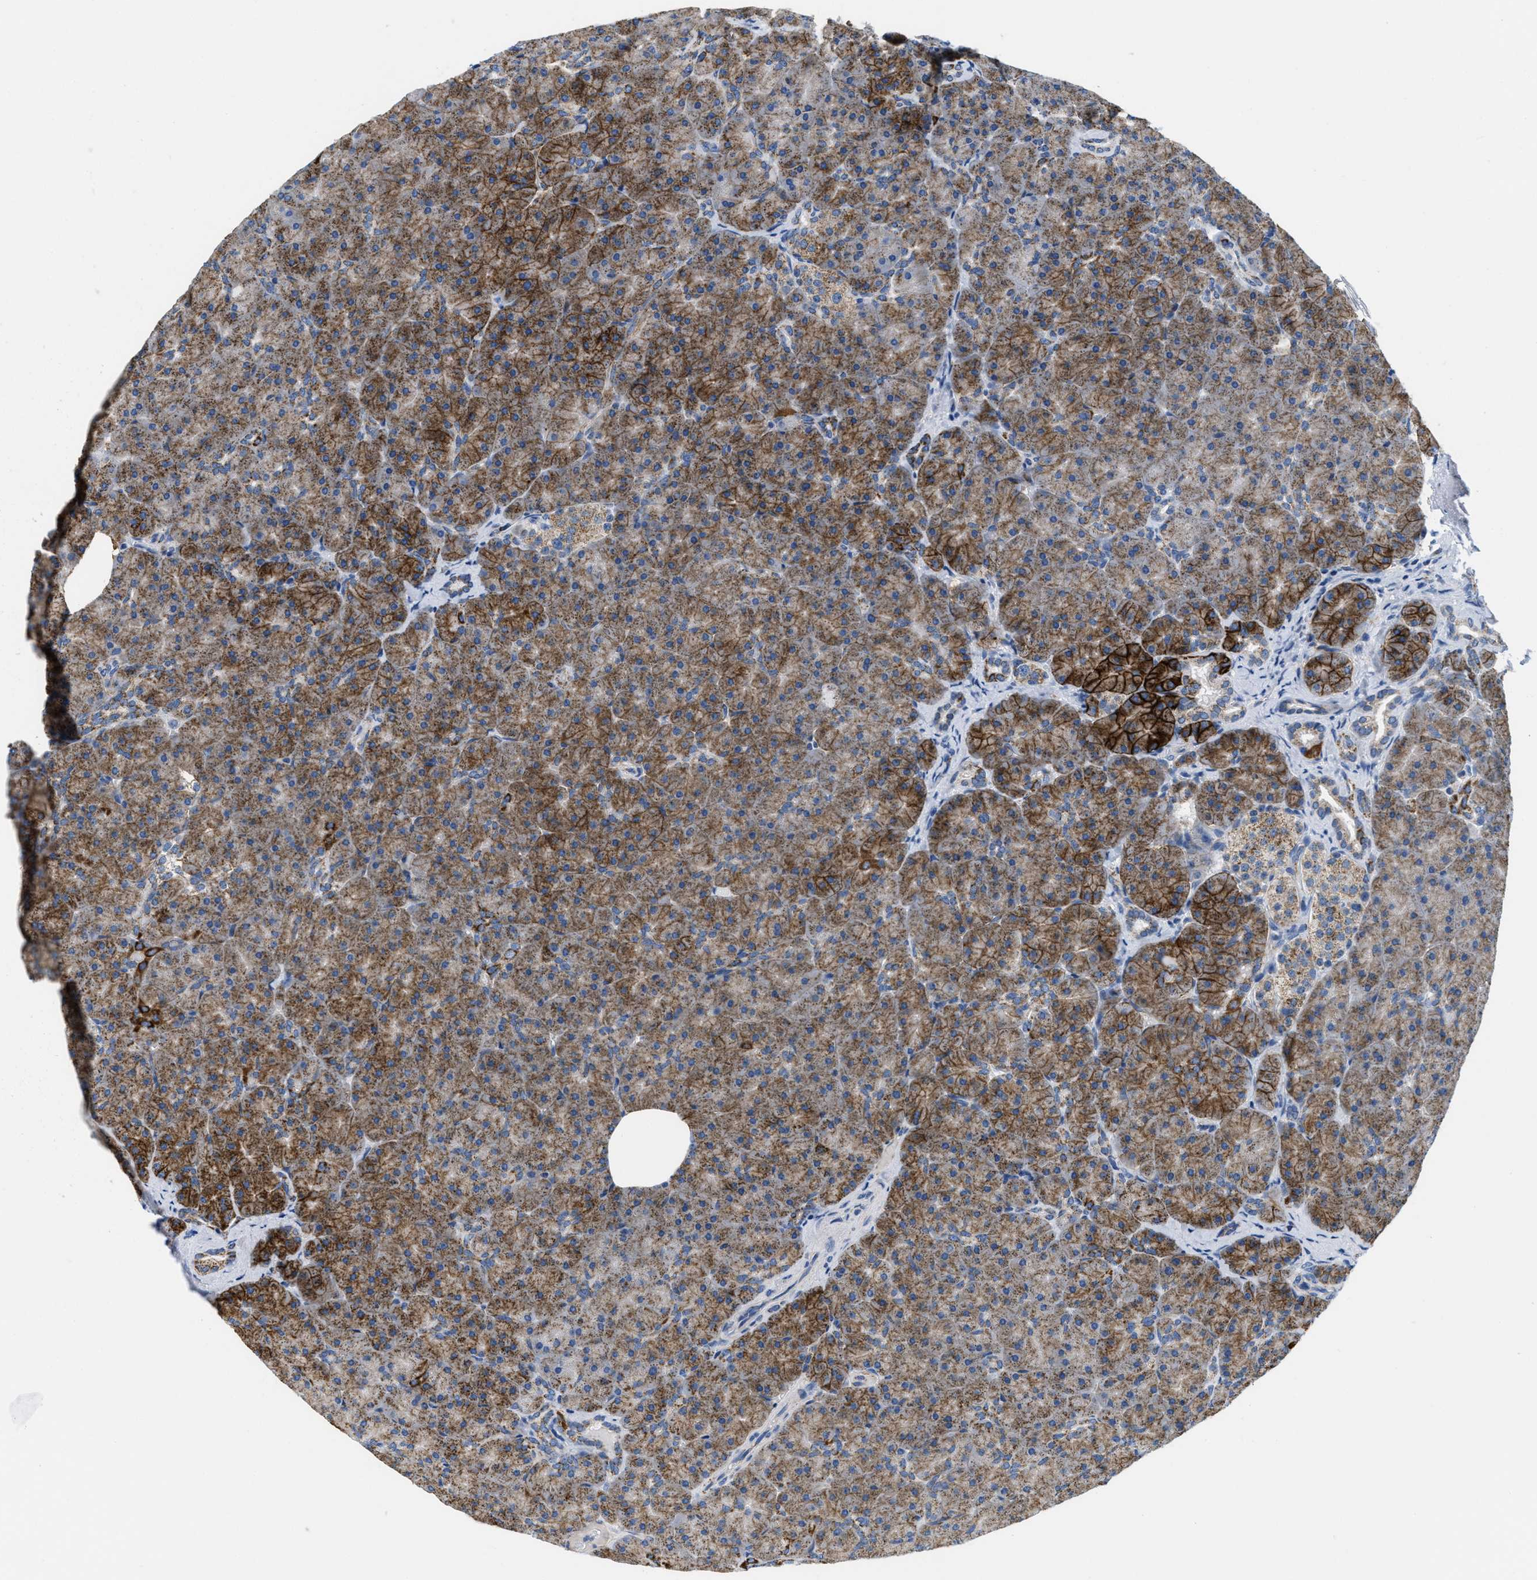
{"staining": {"intensity": "strong", "quantity": "25%-75%", "location": "cytoplasmic/membranous"}, "tissue": "pancreas", "cell_type": "Exocrine glandular cells", "image_type": "normal", "snomed": [{"axis": "morphology", "description": "Normal tissue, NOS"}, {"axis": "topography", "description": "Pancreas"}], "caption": "Exocrine glandular cells reveal strong cytoplasmic/membranous positivity in approximately 25%-75% of cells in normal pancreas.", "gene": "KCNJ5", "patient": {"sex": "male", "age": 66}}